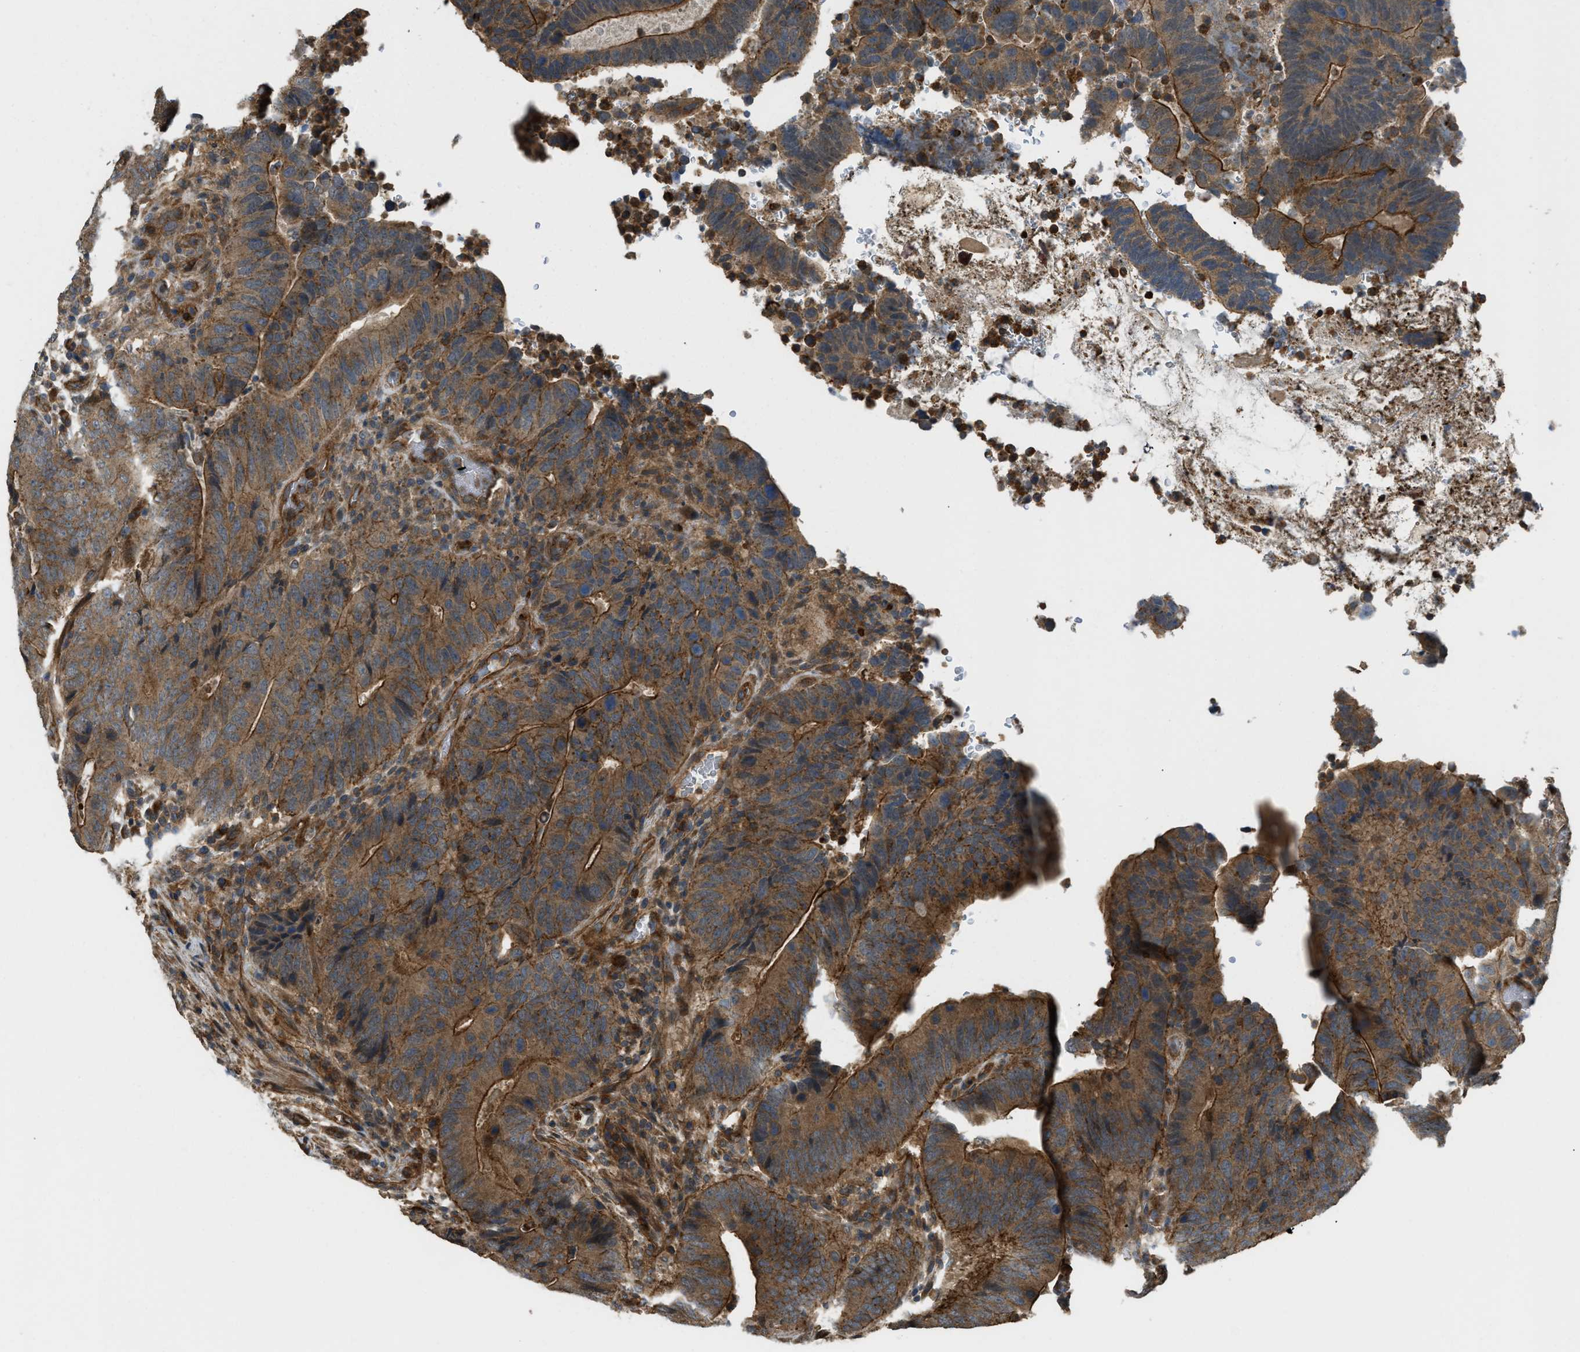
{"staining": {"intensity": "strong", "quantity": "25%-75%", "location": "cytoplasmic/membranous"}, "tissue": "colorectal cancer", "cell_type": "Tumor cells", "image_type": "cancer", "snomed": [{"axis": "morphology", "description": "Adenocarcinoma, NOS"}, {"axis": "topography", "description": "Colon"}], "caption": "Approximately 25%-75% of tumor cells in colorectal cancer exhibit strong cytoplasmic/membranous protein positivity as visualized by brown immunohistochemical staining.", "gene": "BAG4", "patient": {"sex": "male", "age": 56}}